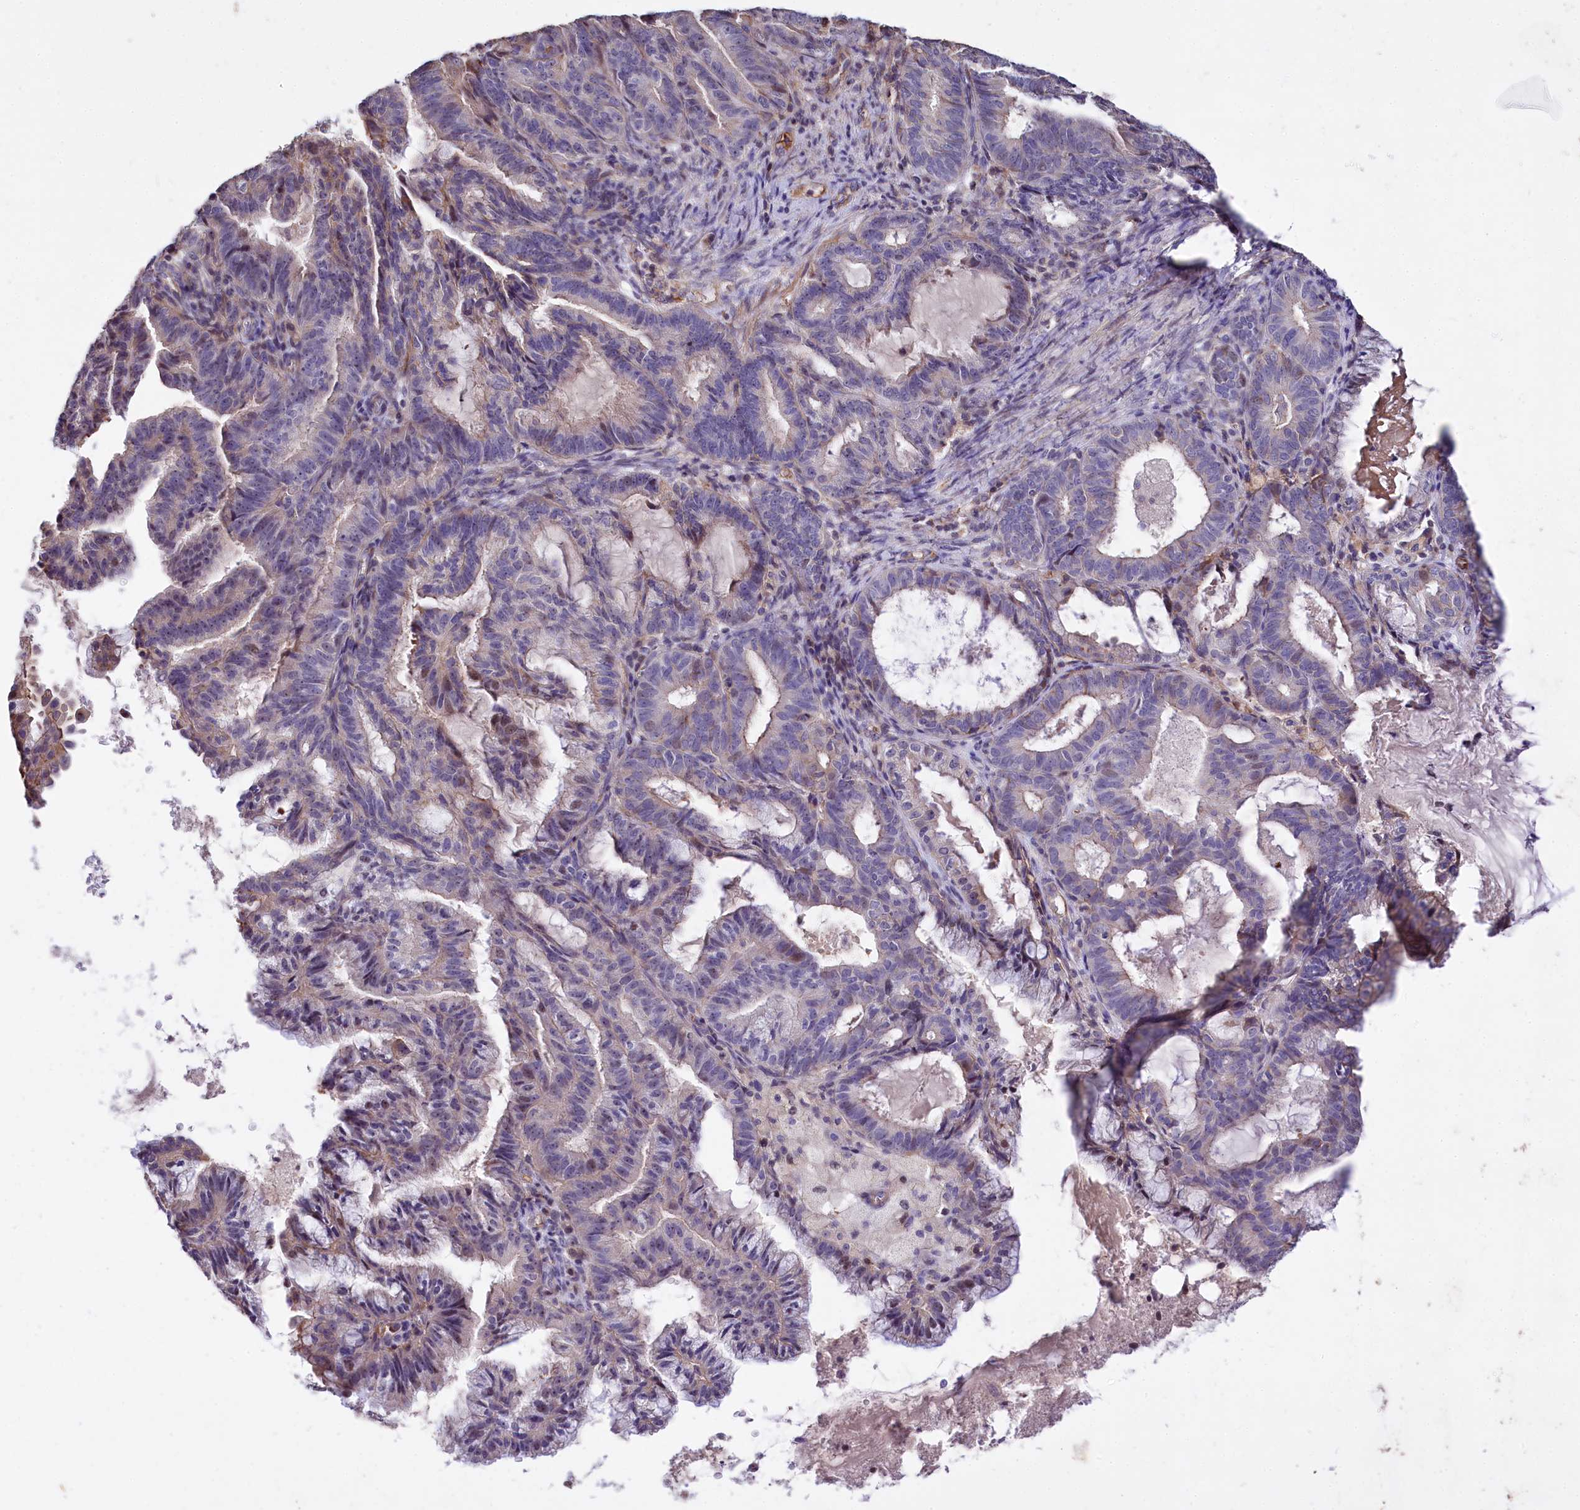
{"staining": {"intensity": "weak", "quantity": "25%-75%", "location": "cytoplasmic/membranous,nuclear"}, "tissue": "endometrial cancer", "cell_type": "Tumor cells", "image_type": "cancer", "snomed": [{"axis": "morphology", "description": "Adenocarcinoma, NOS"}, {"axis": "topography", "description": "Endometrium"}], "caption": "Endometrial cancer (adenocarcinoma) stained for a protein displays weak cytoplasmic/membranous and nuclear positivity in tumor cells. The staining was performed using DAB (3,3'-diaminobenzidine), with brown indicating positive protein expression. Nuclei are stained blue with hematoxylin.", "gene": "RPUSD3", "patient": {"sex": "female", "age": 86}}